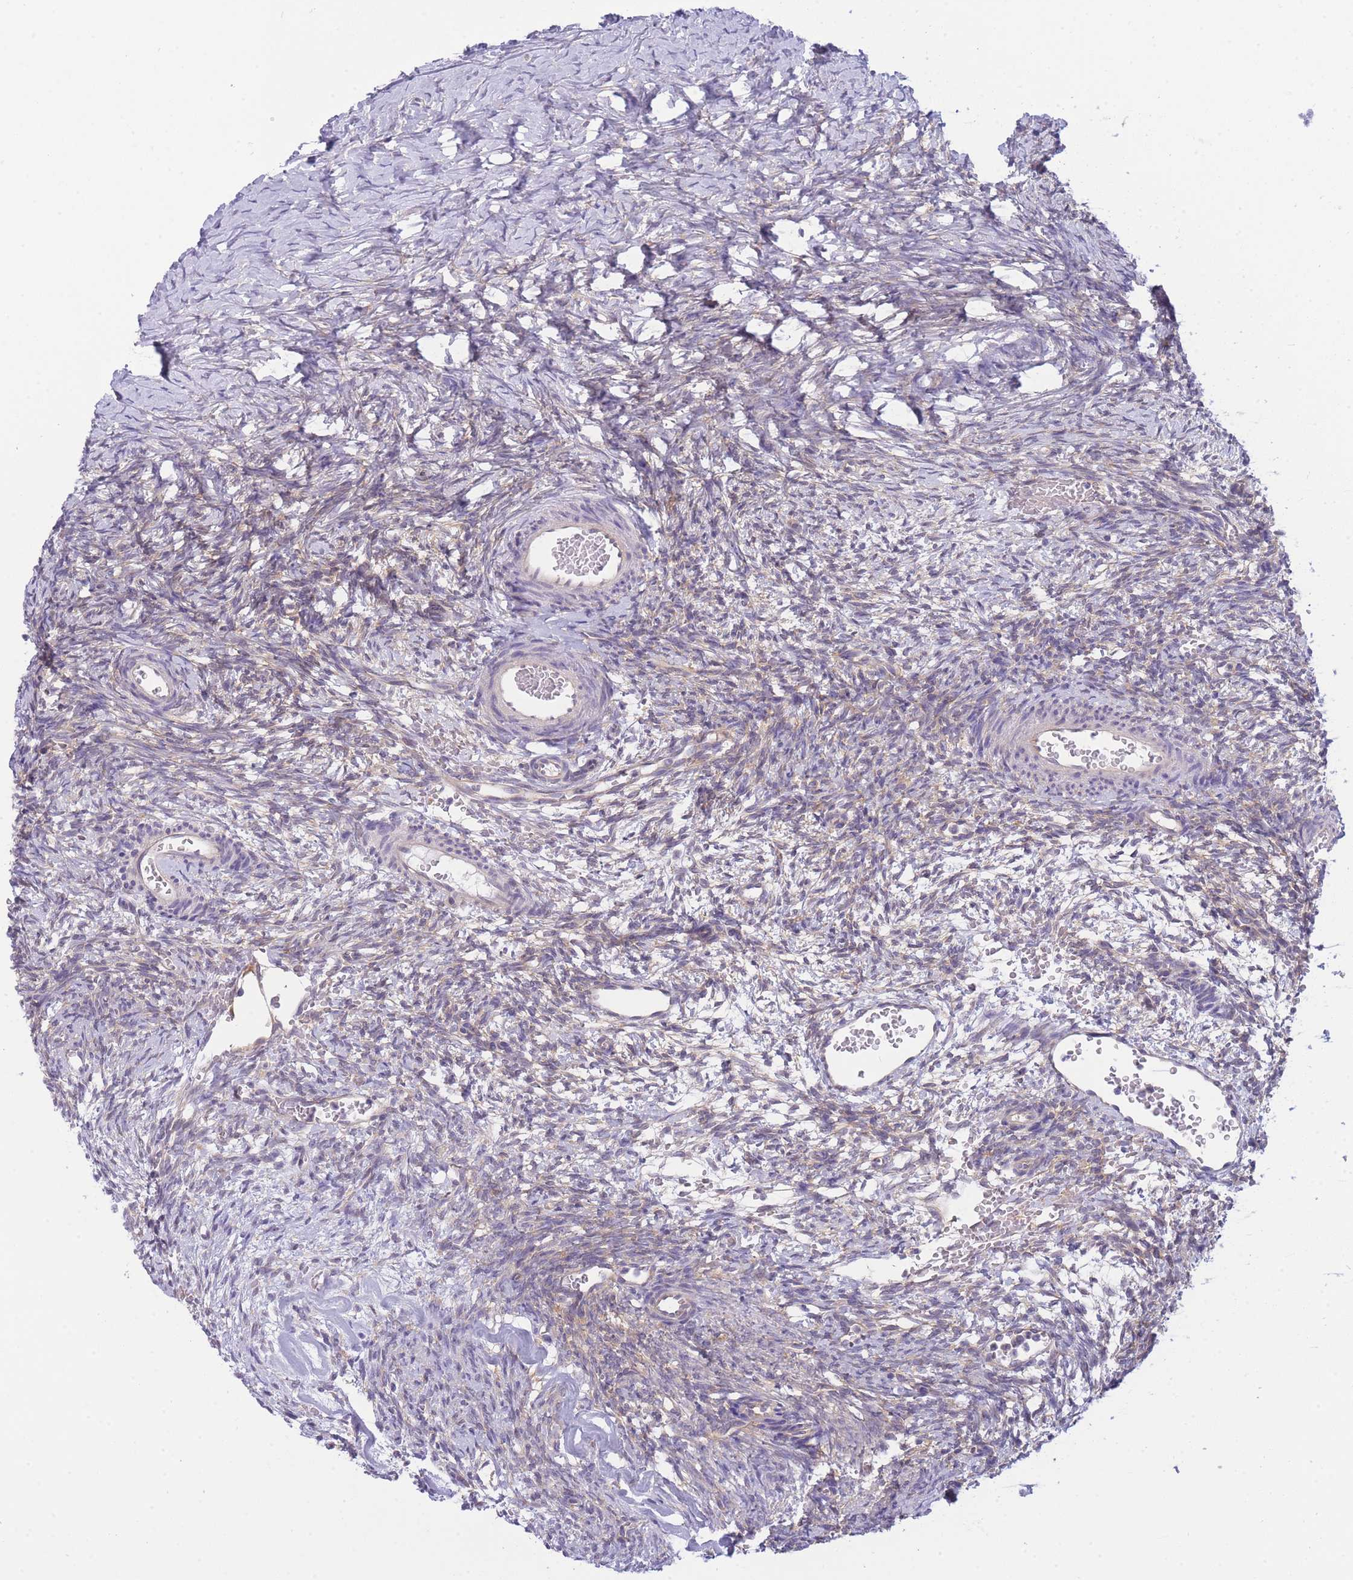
{"staining": {"intensity": "weak", "quantity": "<25%", "location": "cytoplasmic/membranous"}, "tissue": "ovary", "cell_type": "Ovarian stroma cells", "image_type": "normal", "snomed": [{"axis": "morphology", "description": "Normal tissue, NOS"}, {"axis": "topography", "description": "Ovary"}], "caption": "DAB (3,3'-diaminobenzidine) immunohistochemical staining of unremarkable human ovary exhibits no significant staining in ovarian stroma cells.", "gene": "PFDN6", "patient": {"sex": "female", "age": 39}}